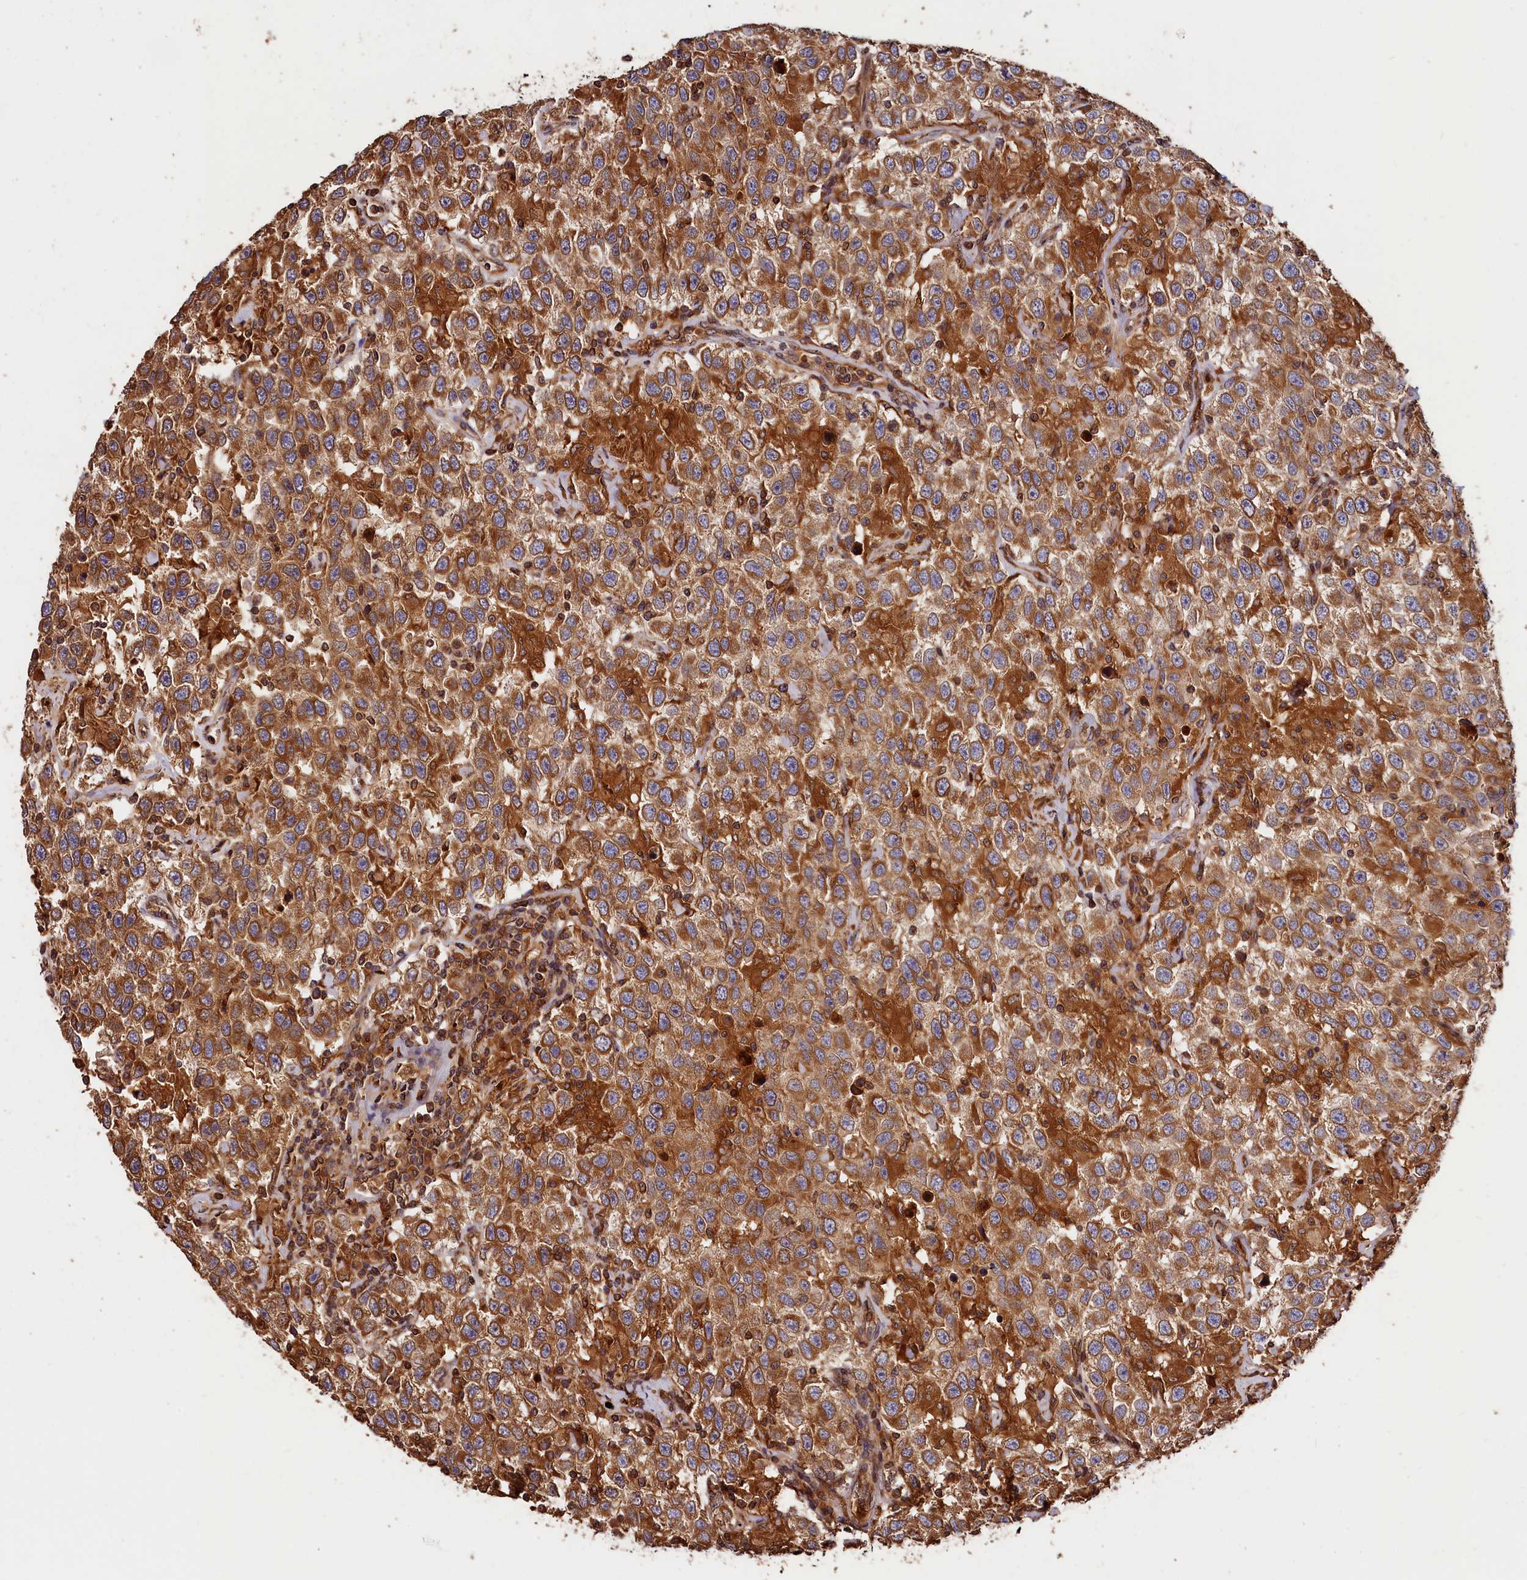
{"staining": {"intensity": "moderate", "quantity": ">75%", "location": "cytoplasmic/membranous"}, "tissue": "testis cancer", "cell_type": "Tumor cells", "image_type": "cancer", "snomed": [{"axis": "morphology", "description": "Seminoma, NOS"}, {"axis": "topography", "description": "Testis"}], "caption": "DAB immunohistochemical staining of human seminoma (testis) displays moderate cytoplasmic/membranous protein positivity in approximately >75% of tumor cells. Using DAB (3,3'-diaminobenzidine) (brown) and hematoxylin (blue) stains, captured at high magnification using brightfield microscopy.", "gene": "HMOX2", "patient": {"sex": "male", "age": 41}}